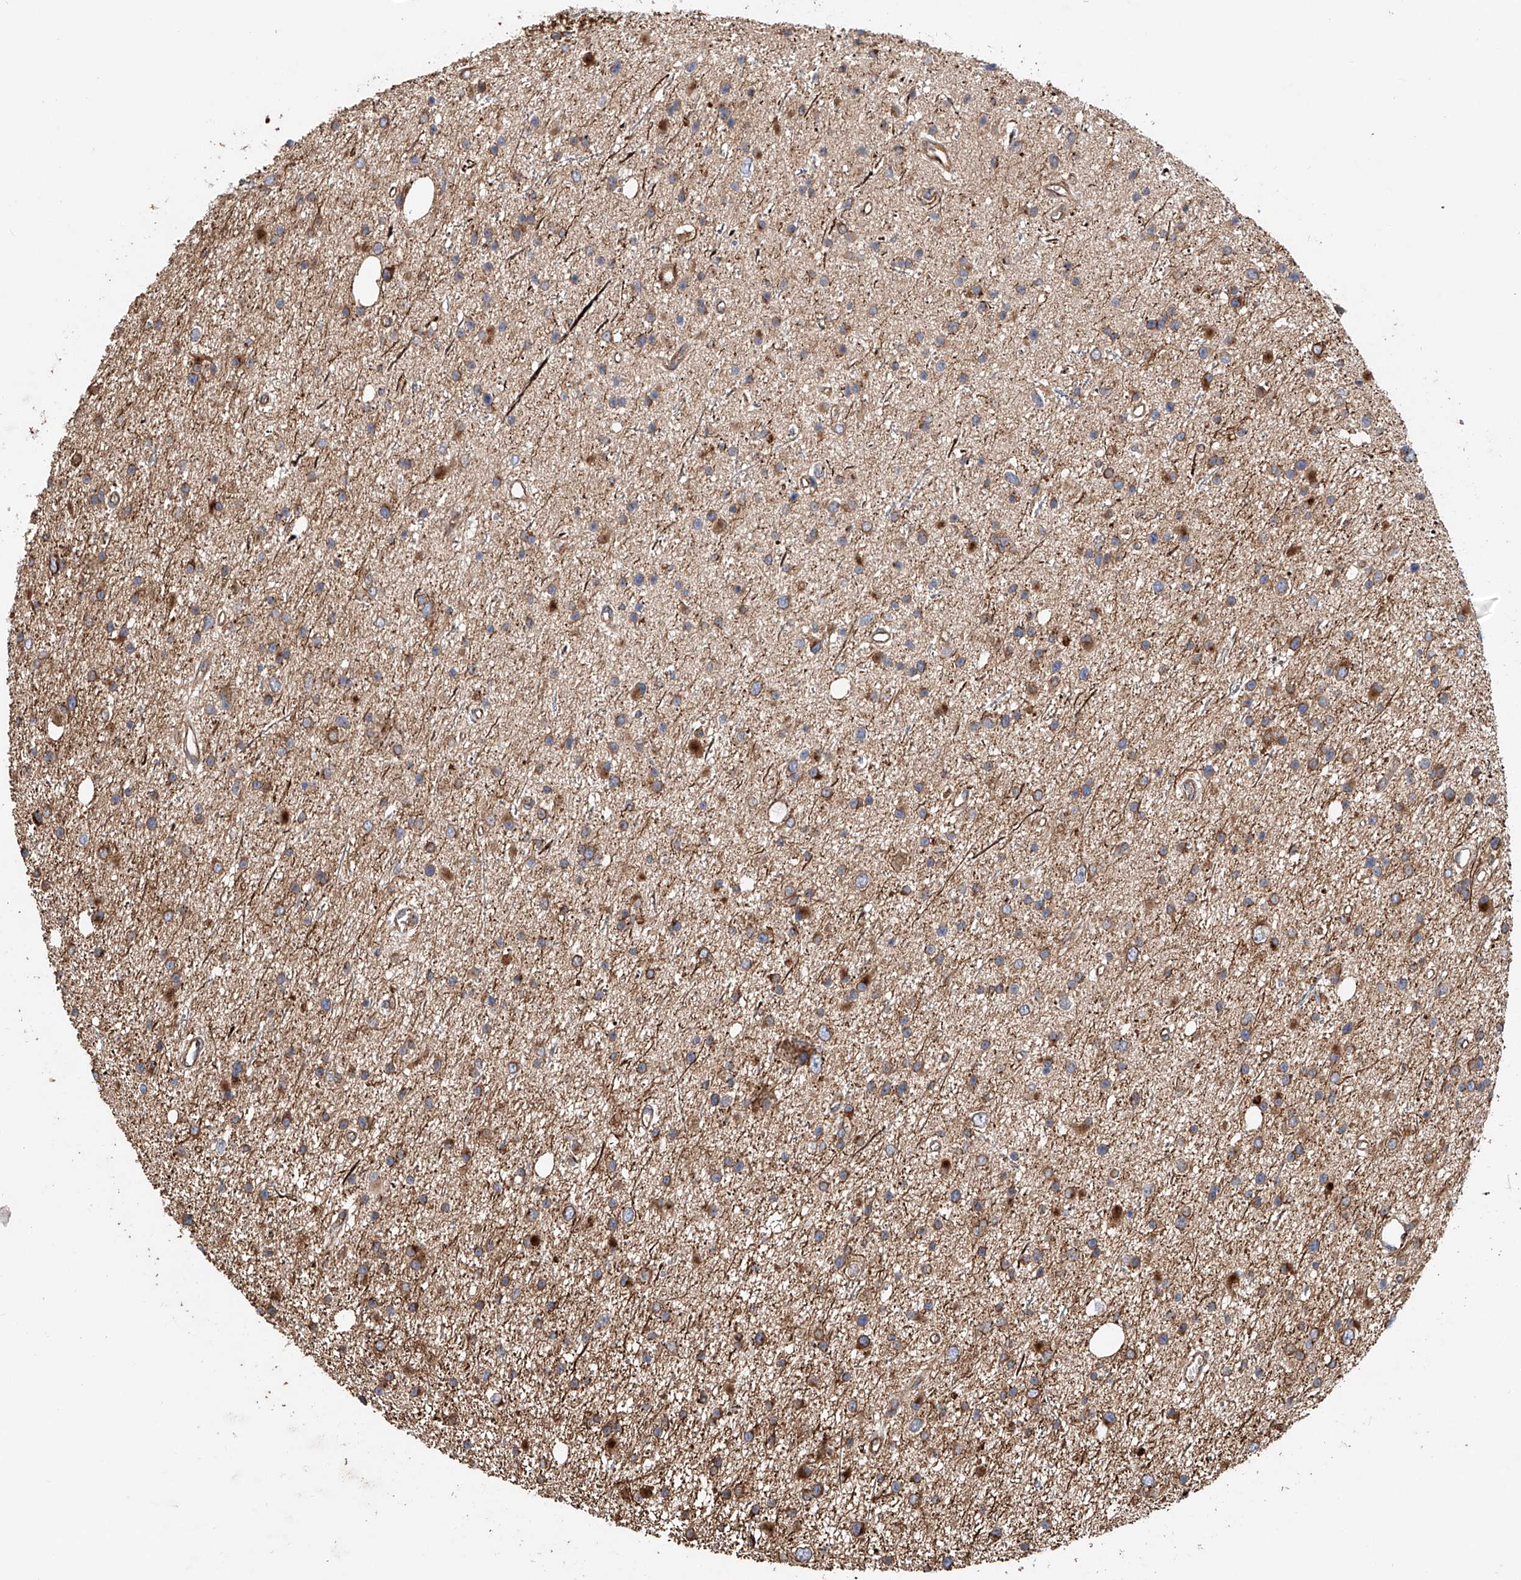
{"staining": {"intensity": "moderate", "quantity": ">75%", "location": "cytoplasmic/membranous"}, "tissue": "glioma", "cell_type": "Tumor cells", "image_type": "cancer", "snomed": [{"axis": "morphology", "description": "Glioma, malignant, Low grade"}, {"axis": "topography", "description": "Cerebral cortex"}], "caption": "Protein expression analysis of human glioma reveals moderate cytoplasmic/membranous staining in about >75% of tumor cells. Using DAB (3,3'-diaminobenzidine) (brown) and hematoxylin (blue) stains, captured at high magnification using brightfield microscopy.", "gene": "HGSNAT", "patient": {"sex": "female", "age": 39}}